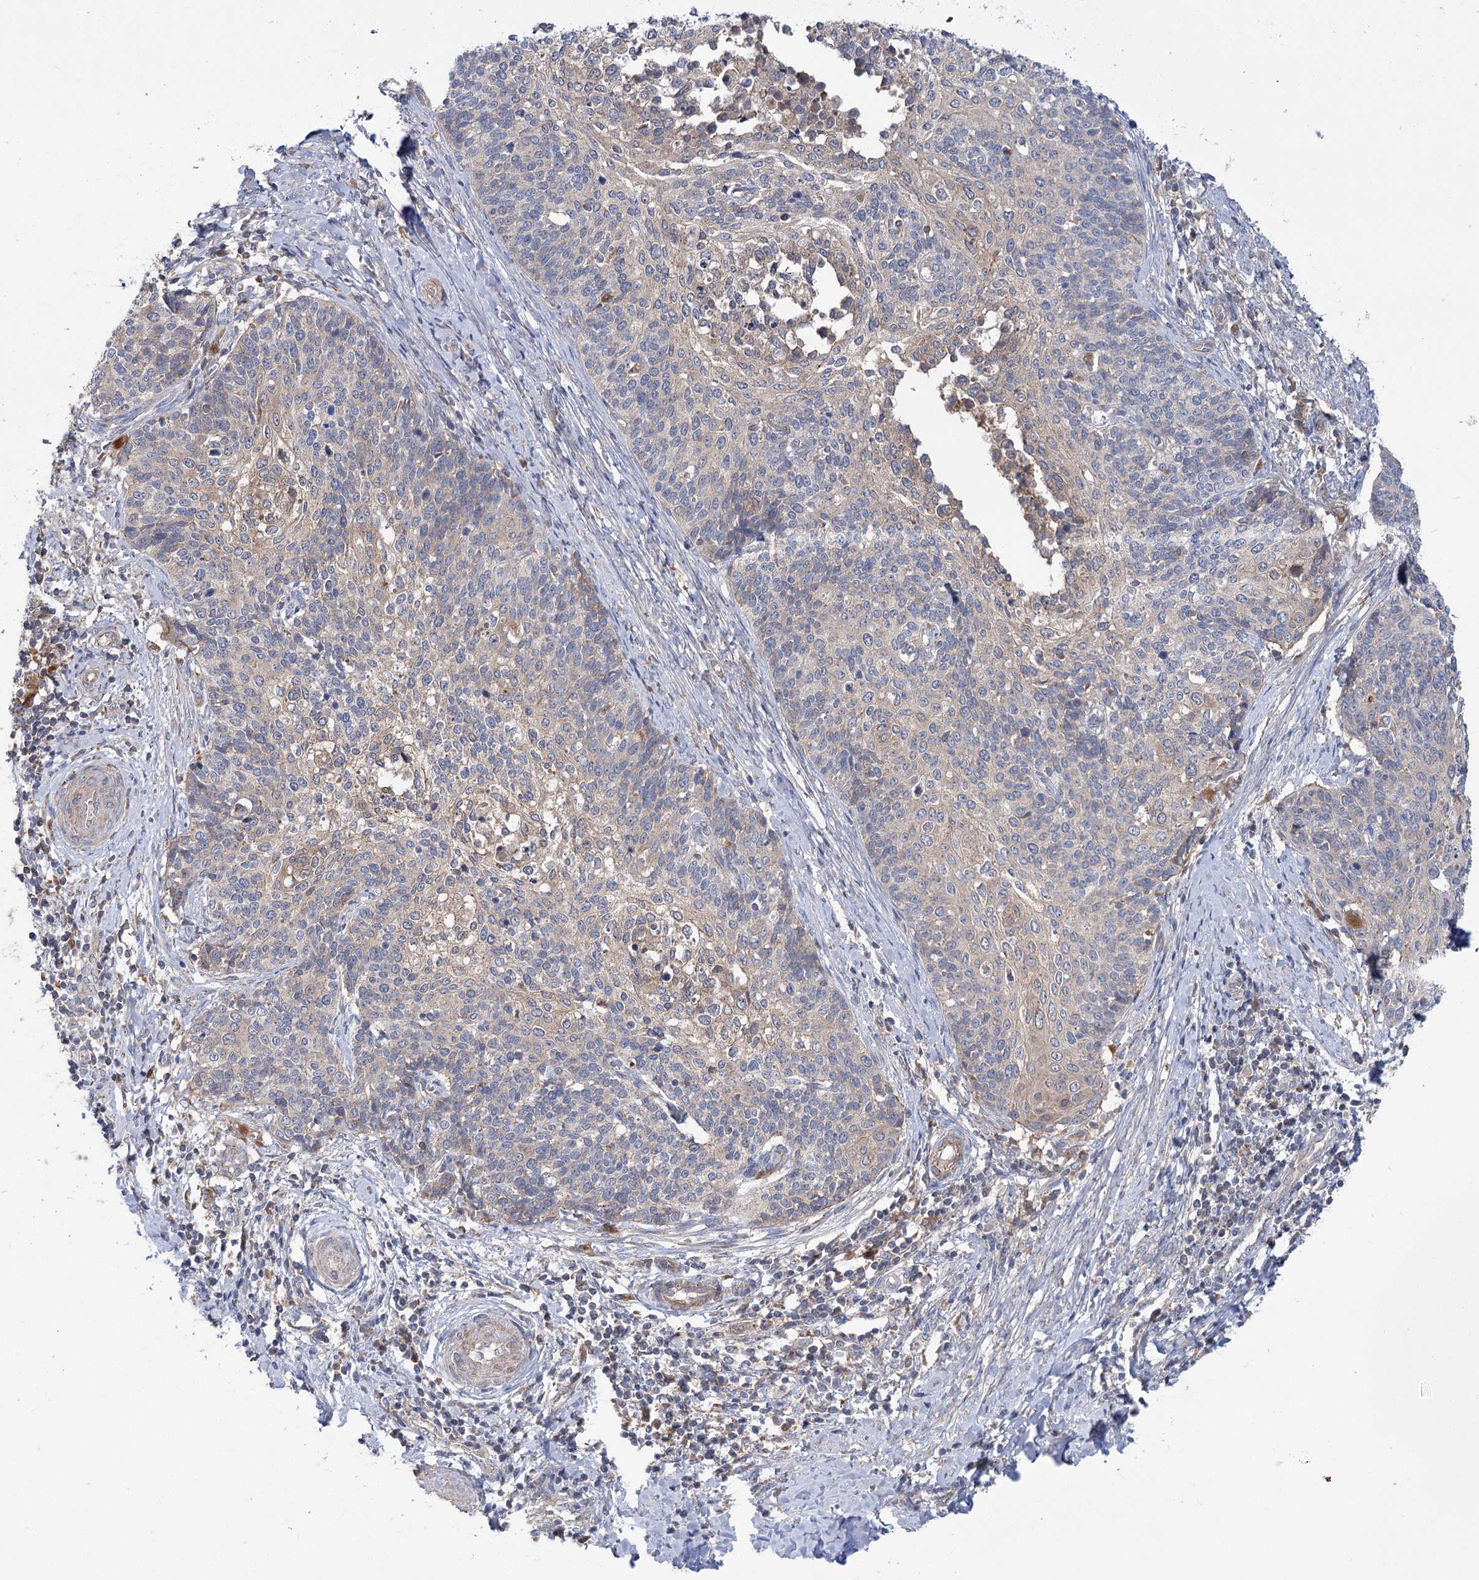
{"staining": {"intensity": "negative", "quantity": "none", "location": "none"}, "tissue": "cervical cancer", "cell_type": "Tumor cells", "image_type": "cancer", "snomed": [{"axis": "morphology", "description": "Squamous cell carcinoma, NOS"}, {"axis": "topography", "description": "Cervix"}], "caption": "Immunohistochemistry (IHC) photomicrograph of cervical cancer stained for a protein (brown), which demonstrates no staining in tumor cells.", "gene": "VPS37B", "patient": {"sex": "female", "age": 39}}